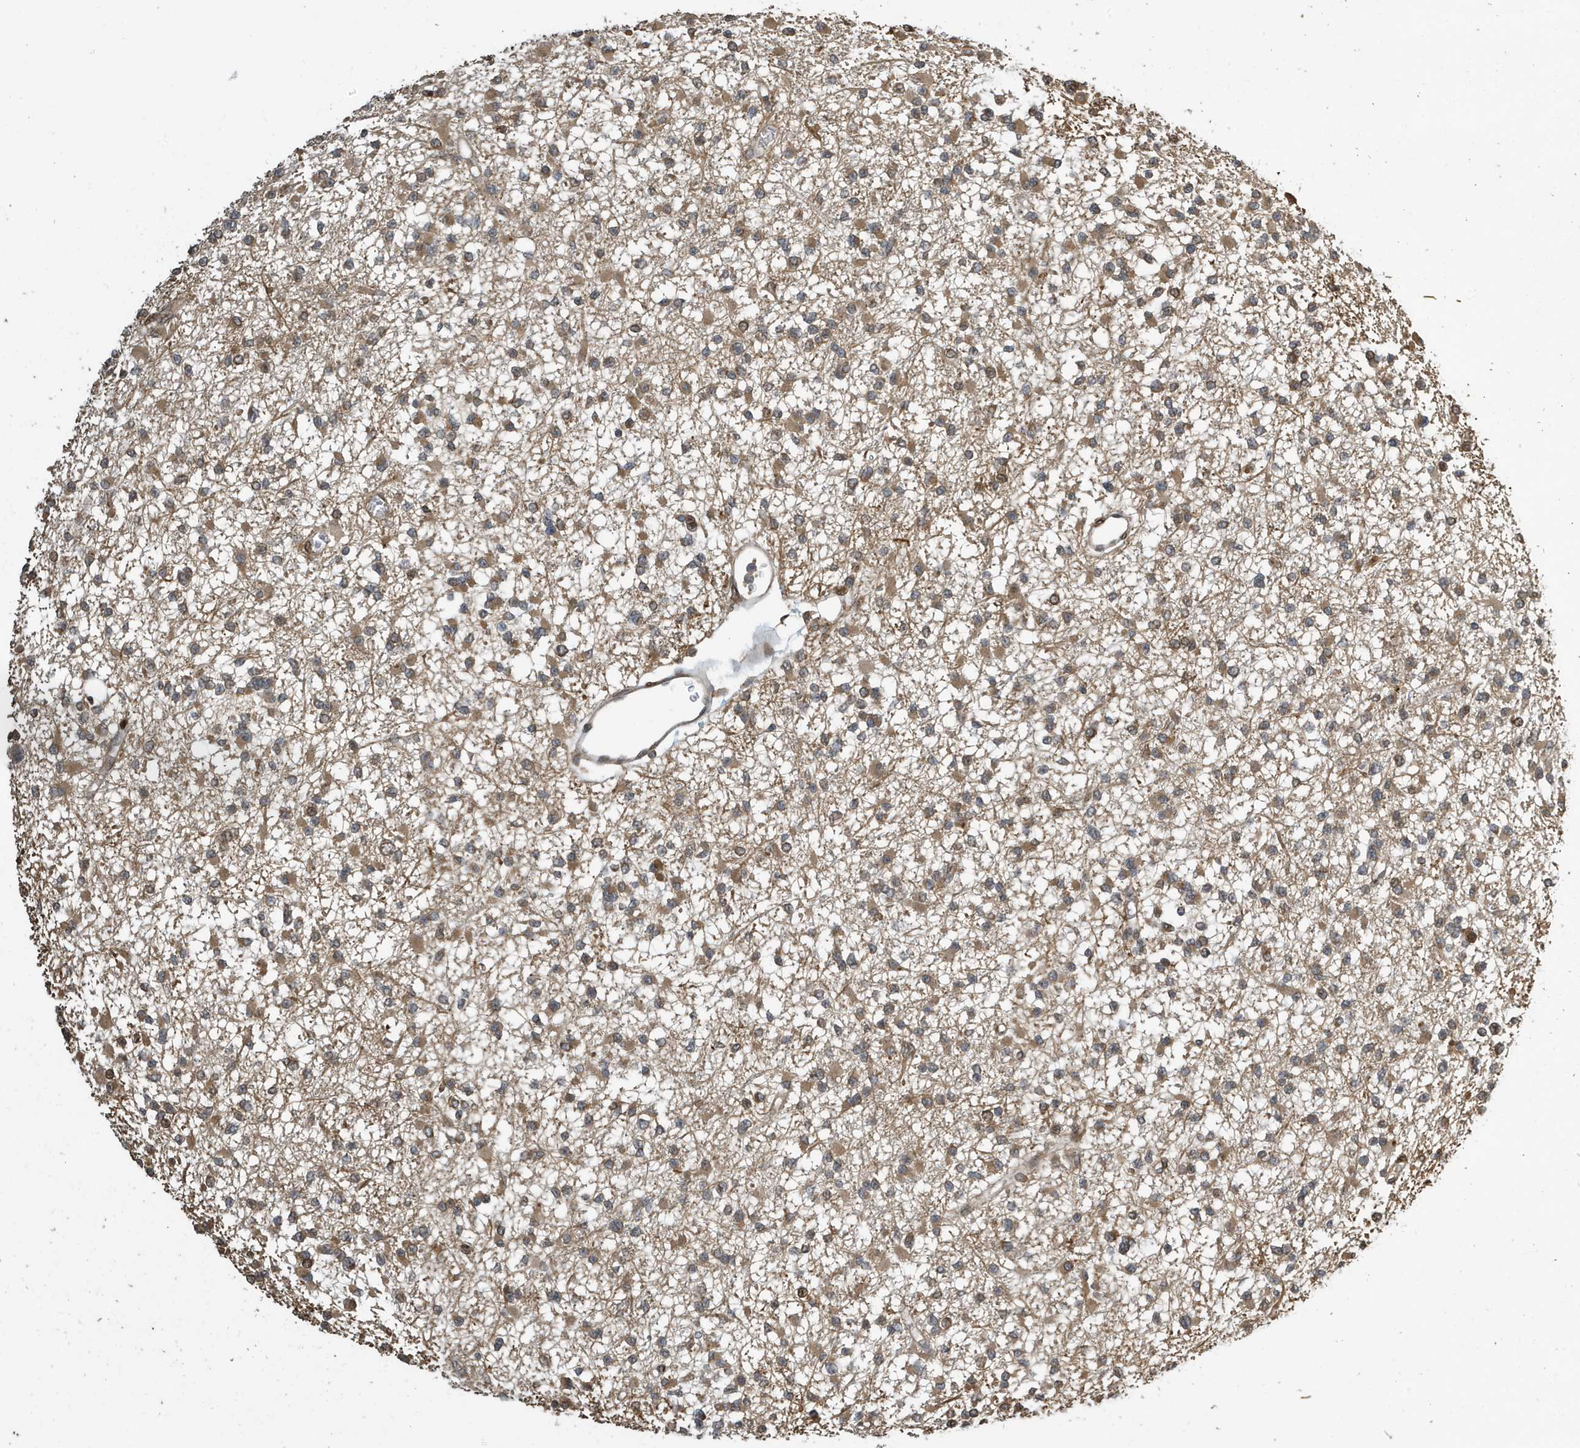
{"staining": {"intensity": "moderate", "quantity": "25%-75%", "location": "cytoplasmic/membranous"}, "tissue": "glioma", "cell_type": "Tumor cells", "image_type": "cancer", "snomed": [{"axis": "morphology", "description": "Glioma, malignant, Low grade"}, {"axis": "topography", "description": "Brain"}], "caption": "Moderate cytoplasmic/membranous staining is seen in approximately 25%-75% of tumor cells in low-grade glioma (malignant).", "gene": "DUSP18", "patient": {"sex": "female", "age": 22}}